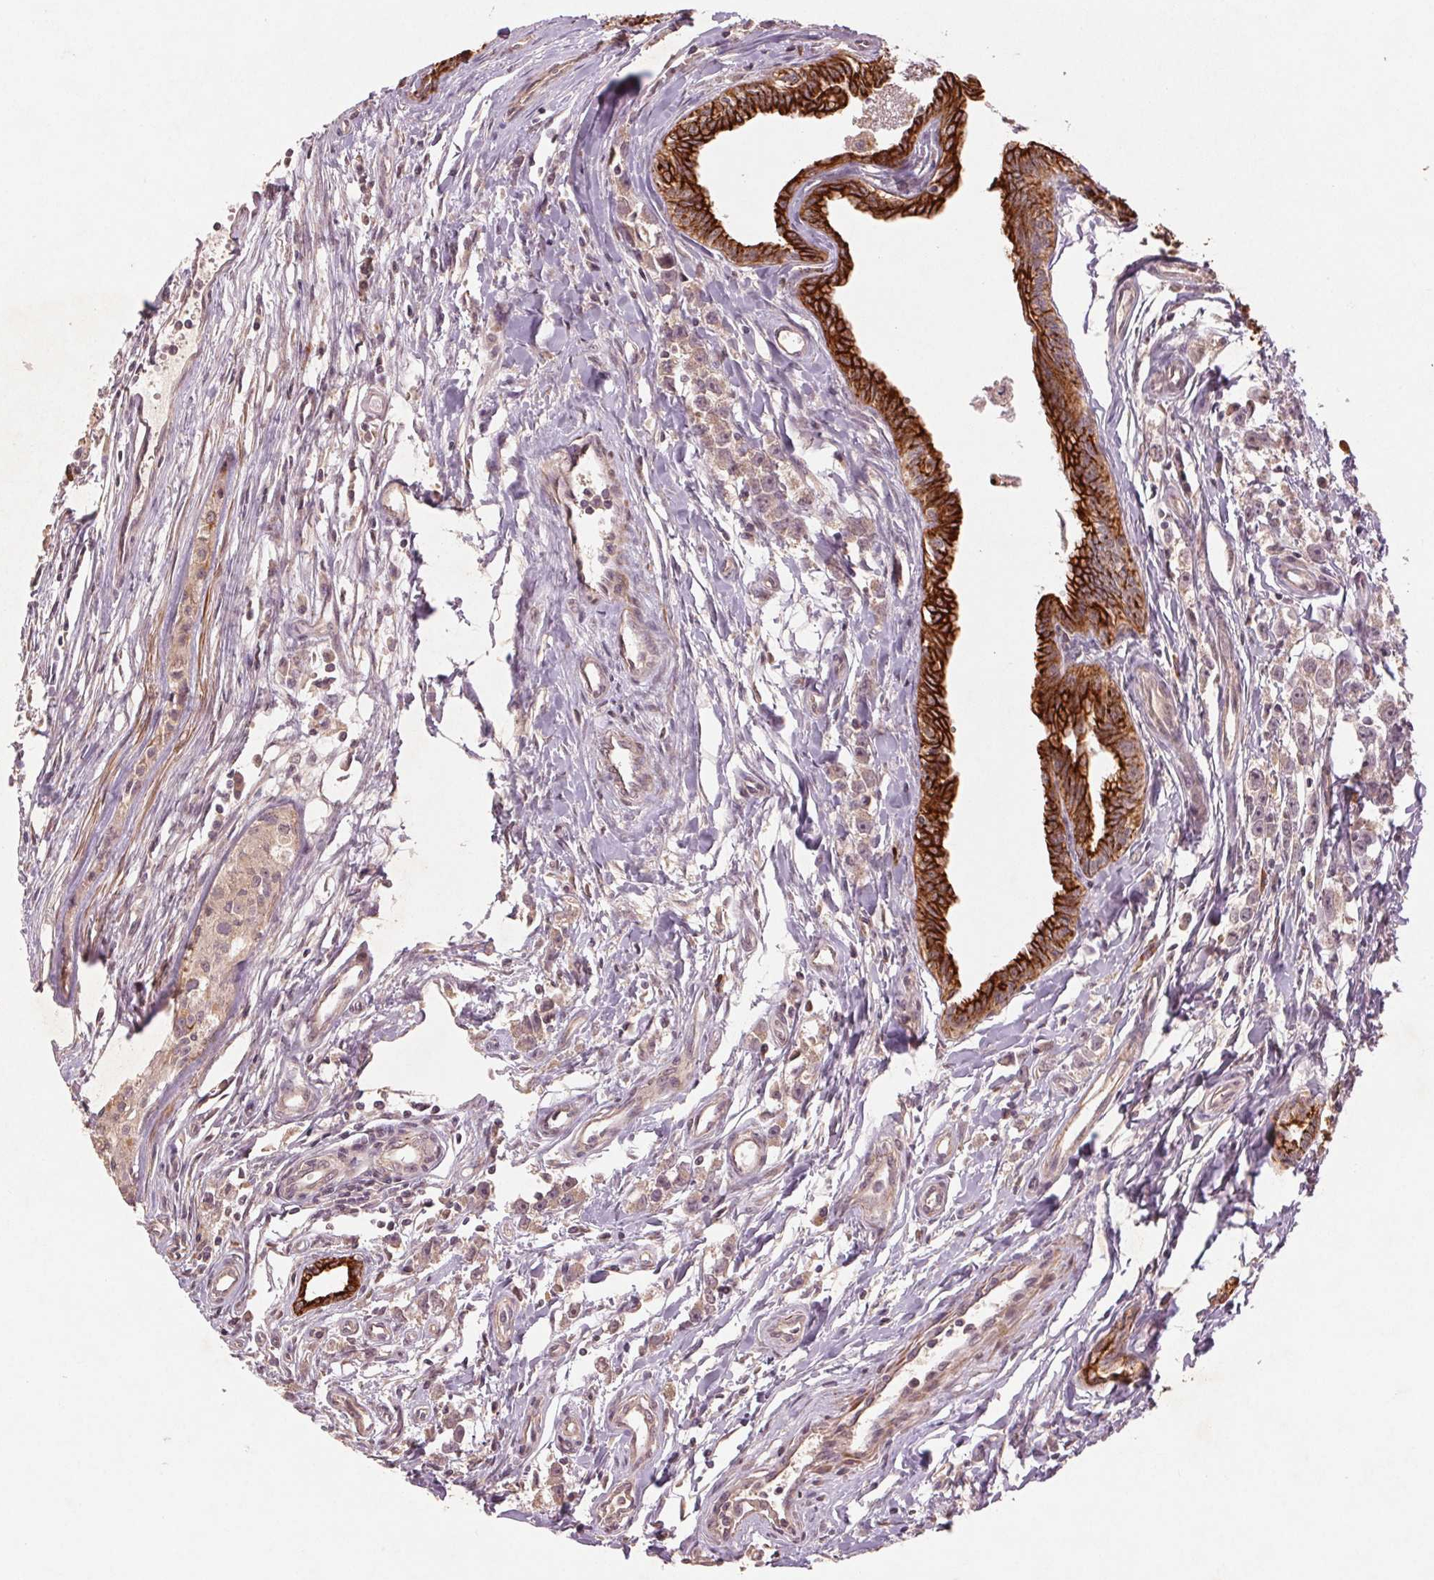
{"staining": {"intensity": "strong", "quantity": "25%-75%", "location": "cytoplasmic/membranous"}, "tissue": "testis cancer", "cell_type": "Tumor cells", "image_type": "cancer", "snomed": [{"axis": "morphology", "description": "Carcinoma, Embryonal, NOS"}, {"axis": "morphology", "description": "Teratoma, malignant, NOS"}, {"axis": "topography", "description": "Testis"}], "caption": "Protein staining shows strong cytoplasmic/membranous staining in approximately 25%-75% of tumor cells in testis cancer. The protein of interest is stained brown, and the nuclei are stained in blue (DAB IHC with brightfield microscopy, high magnification).", "gene": "SMLR1", "patient": {"sex": "male", "age": 24}}